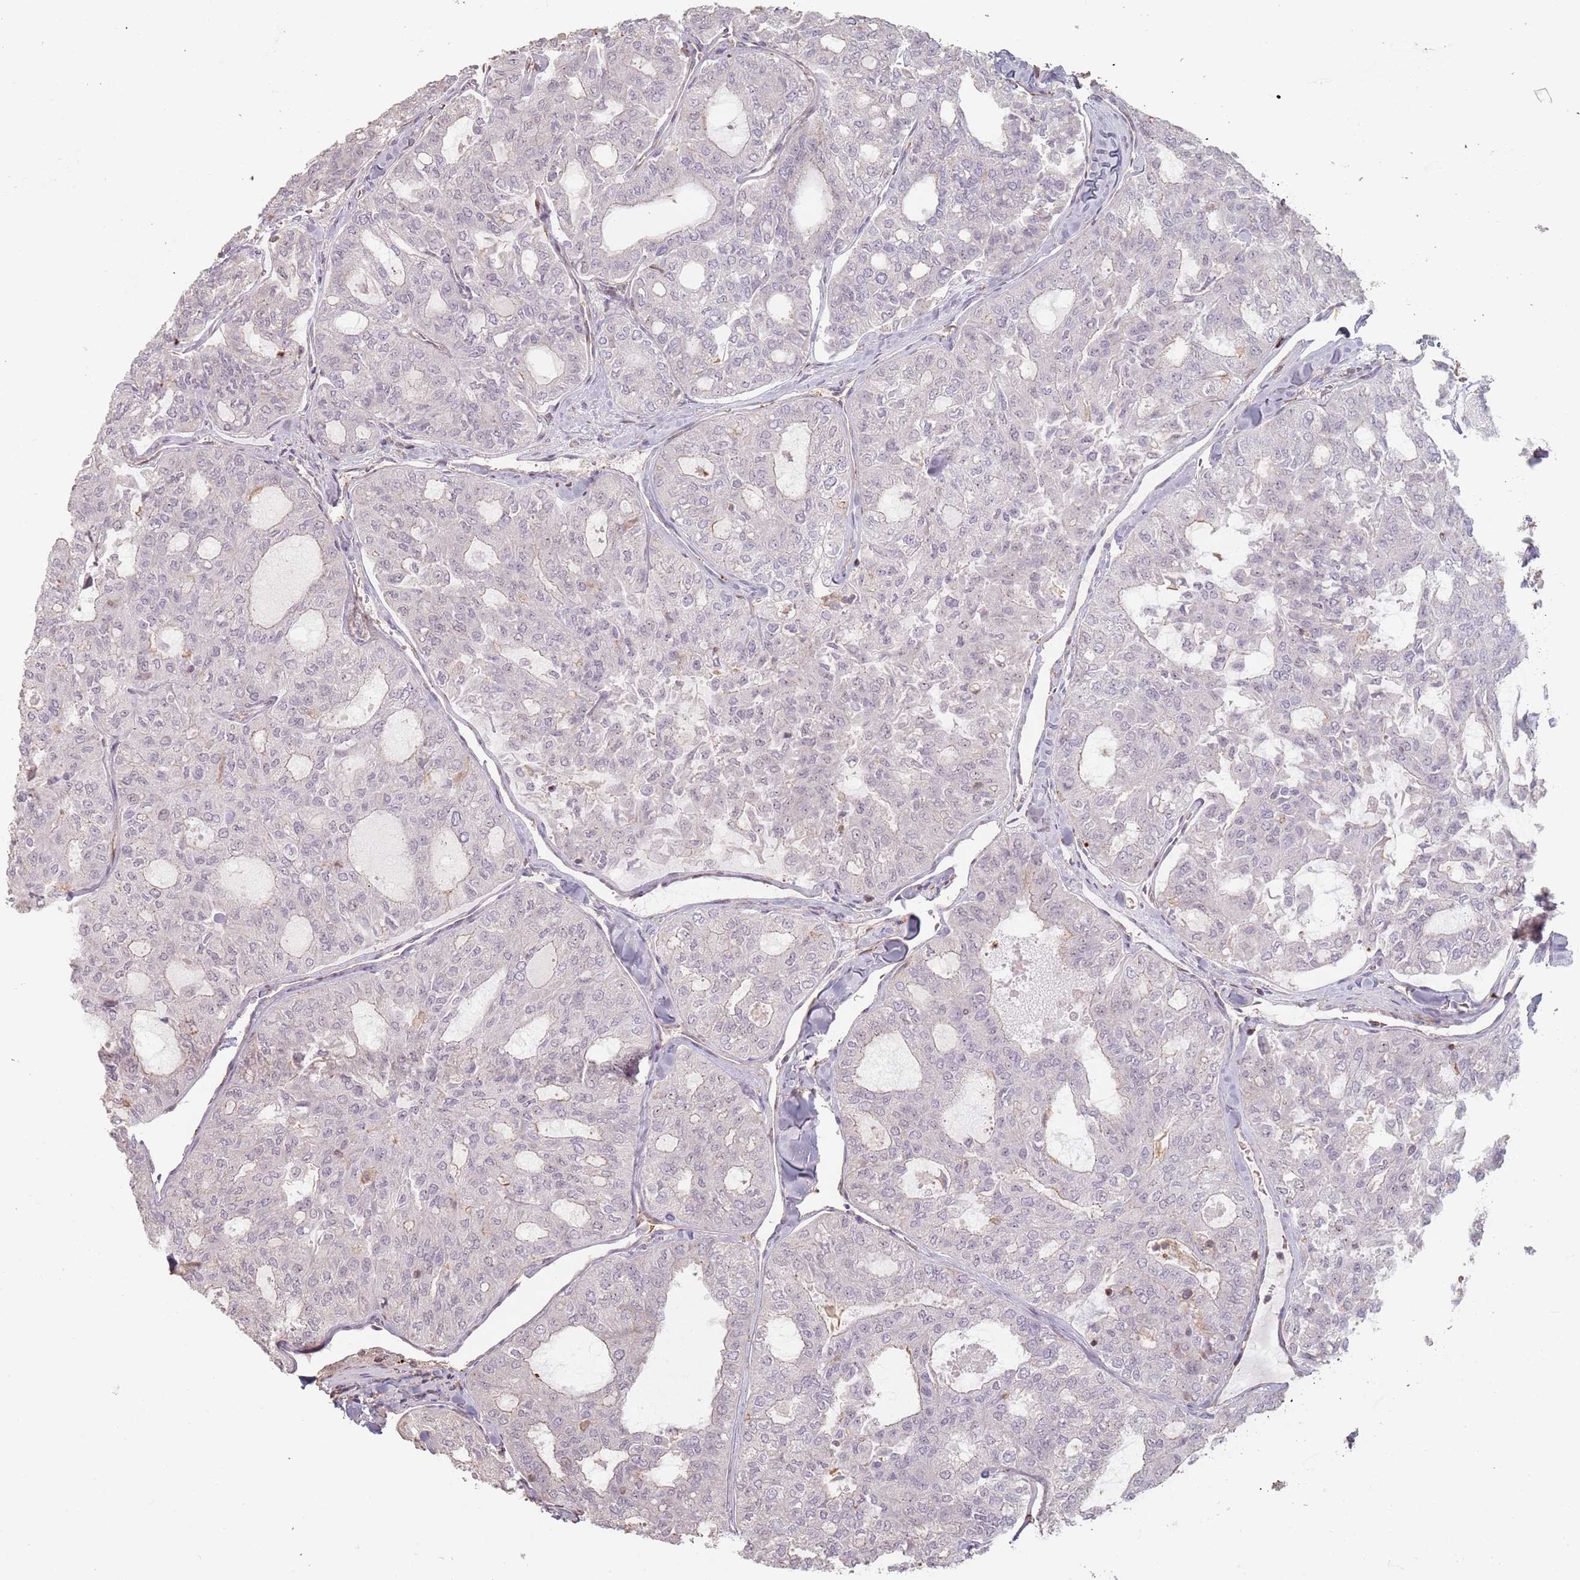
{"staining": {"intensity": "negative", "quantity": "none", "location": "none"}, "tissue": "thyroid cancer", "cell_type": "Tumor cells", "image_type": "cancer", "snomed": [{"axis": "morphology", "description": "Follicular adenoma carcinoma, NOS"}, {"axis": "topography", "description": "Thyroid gland"}], "caption": "Thyroid cancer (follicular adenoma carcinoma) was stained to show a protein in brown. There is no significant positivity in tumor cells. The staining was performed using DAB (3,3'-diaminobenzidine) to visualize the protein expression in brown, while the nuclei were stained in blue with hematoxylin (Magnification: 20x).", "gene": "ADTRP", "patient": {"sex": "male", "age": 75}}